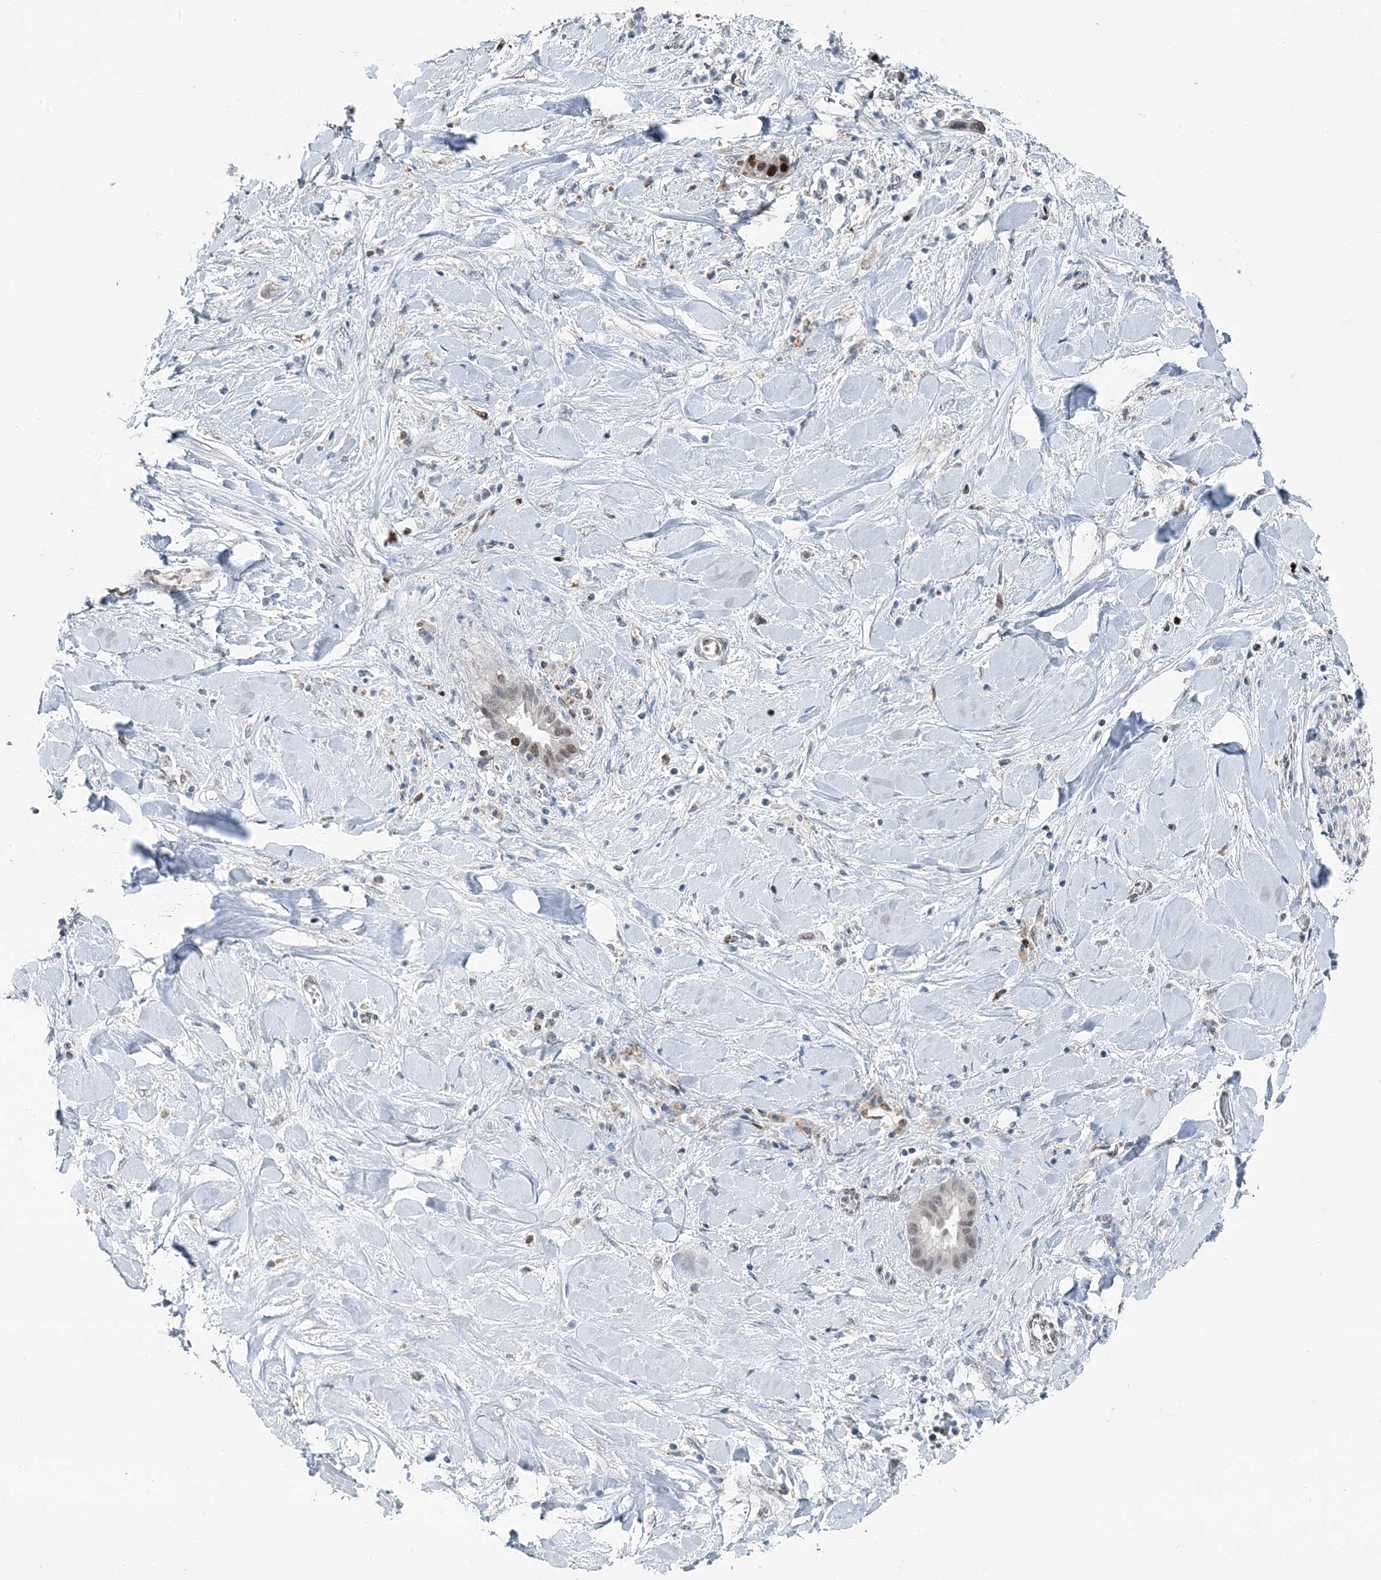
{"staining": {"intensity": "strong", "quantity": "25%-75%", "location": "nuclear"}, "tissue": "liver cancer", "cell_type": "Tumor cells", "image_type": "cancer", "snomed": [{"axis": "morphology", "description": "Cholangiocarcinoma"}, {"axis": "topography", "description": "Liver"}], "caption": "About 25%-75% of tumor cells in cholangiocarcinoma (liver) reveal strong nuclear protein positivity as visualized by brown immunohistochemical staining.", "gene": "HAT1", "patient": {"sex": "female", "age": 54}}